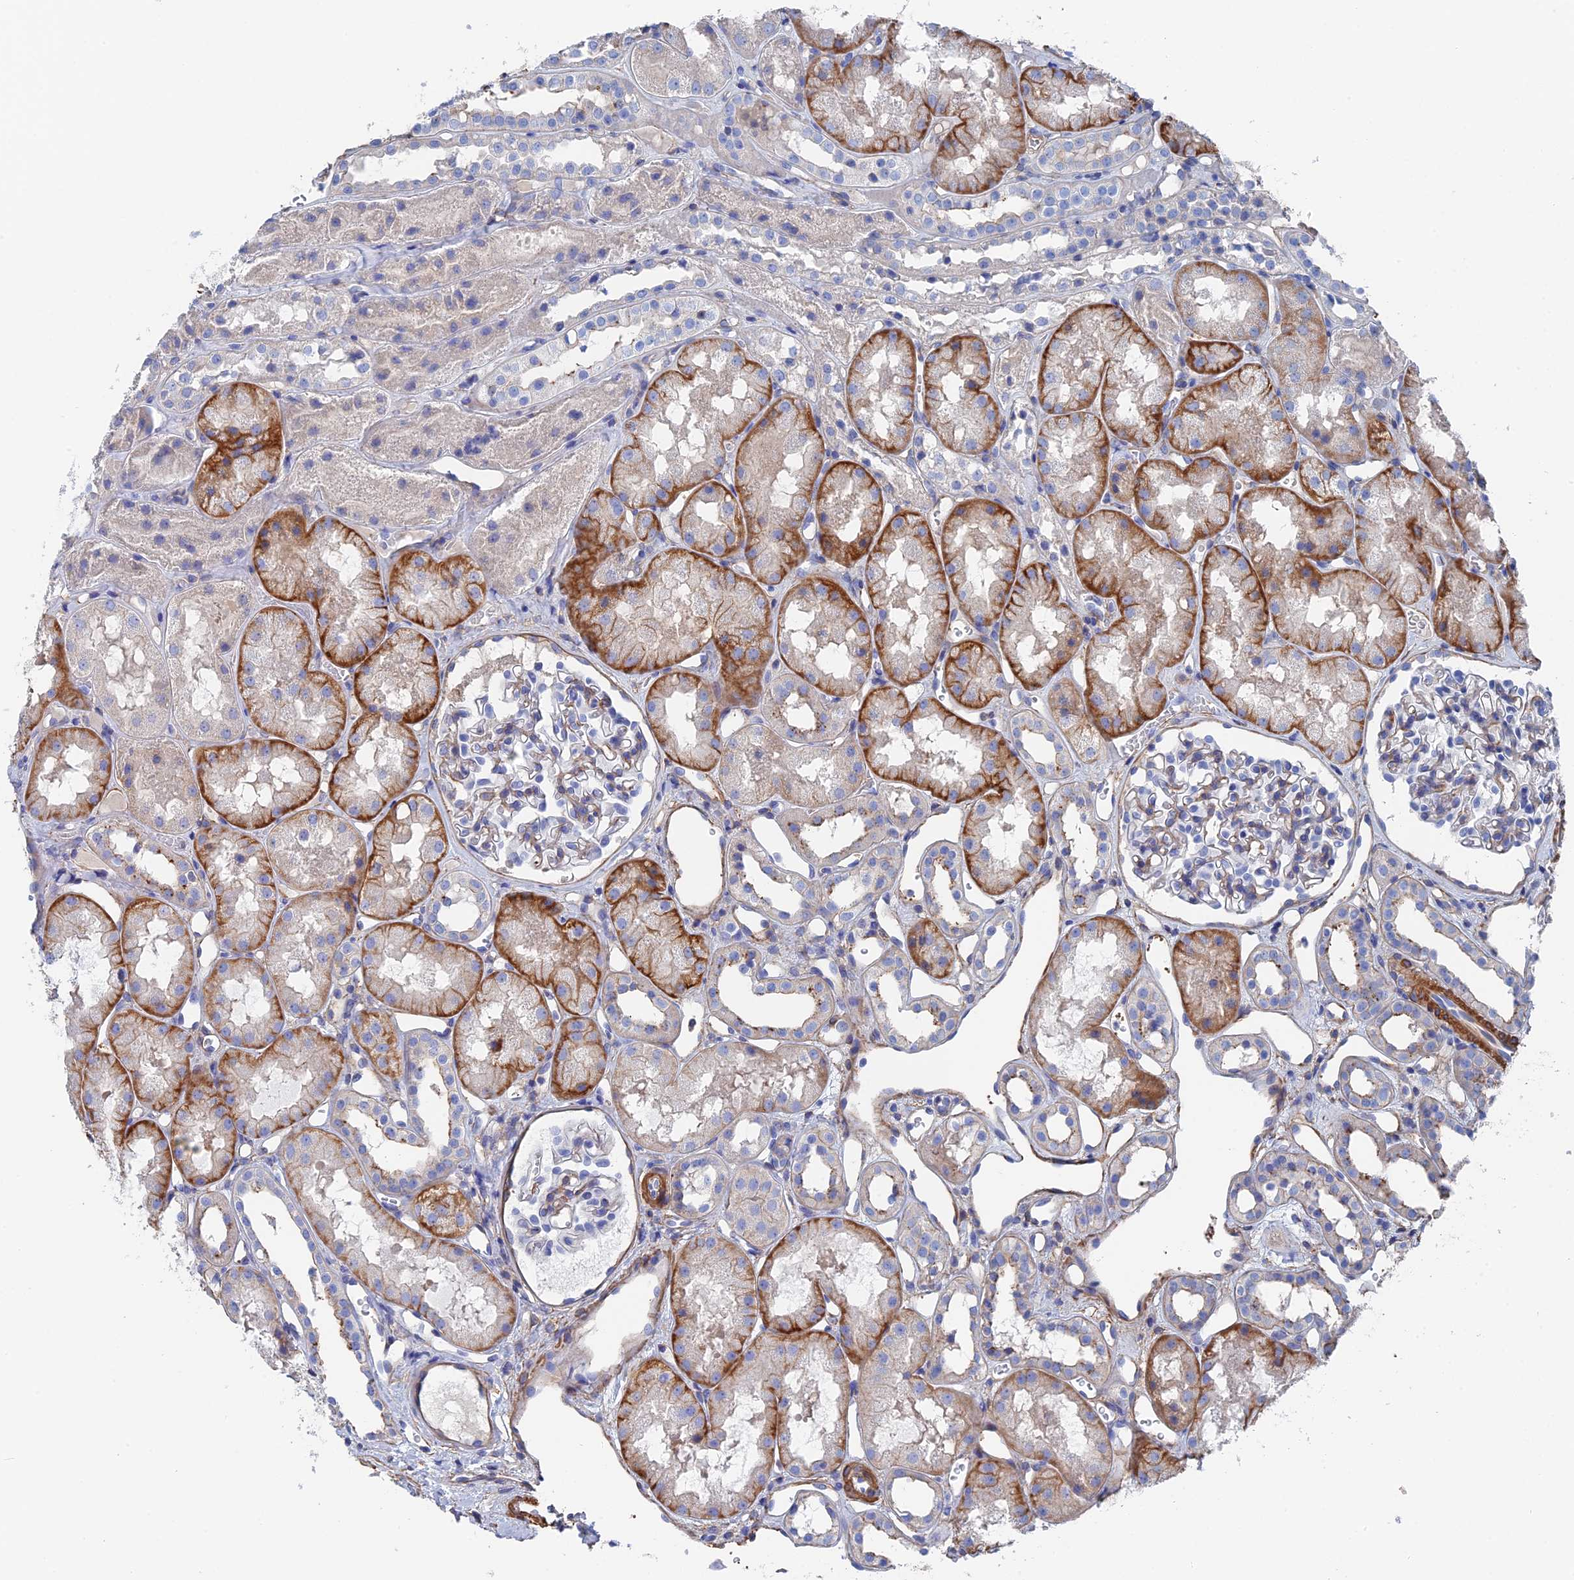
{"staining": {"intensity": "weak", "quantity": "<25%", "location": "cytoplasmic/membranous"}, "tissue": "kidney", "cell_type": "Cells in glomeruli", "image_type": "normal", "snomed": [{"axis": "morphology", "description": "Normal tissue, NOS"}, {"axis": "topography", "description": "Kidney"}], "caption": "This is a photomicrograph of immunohistochemistry staining of unremarkable kidney, which shows no staining in cells in glomeruli.", "gene": "STRA6", "patient": {"sex": "male", "age": 16}}